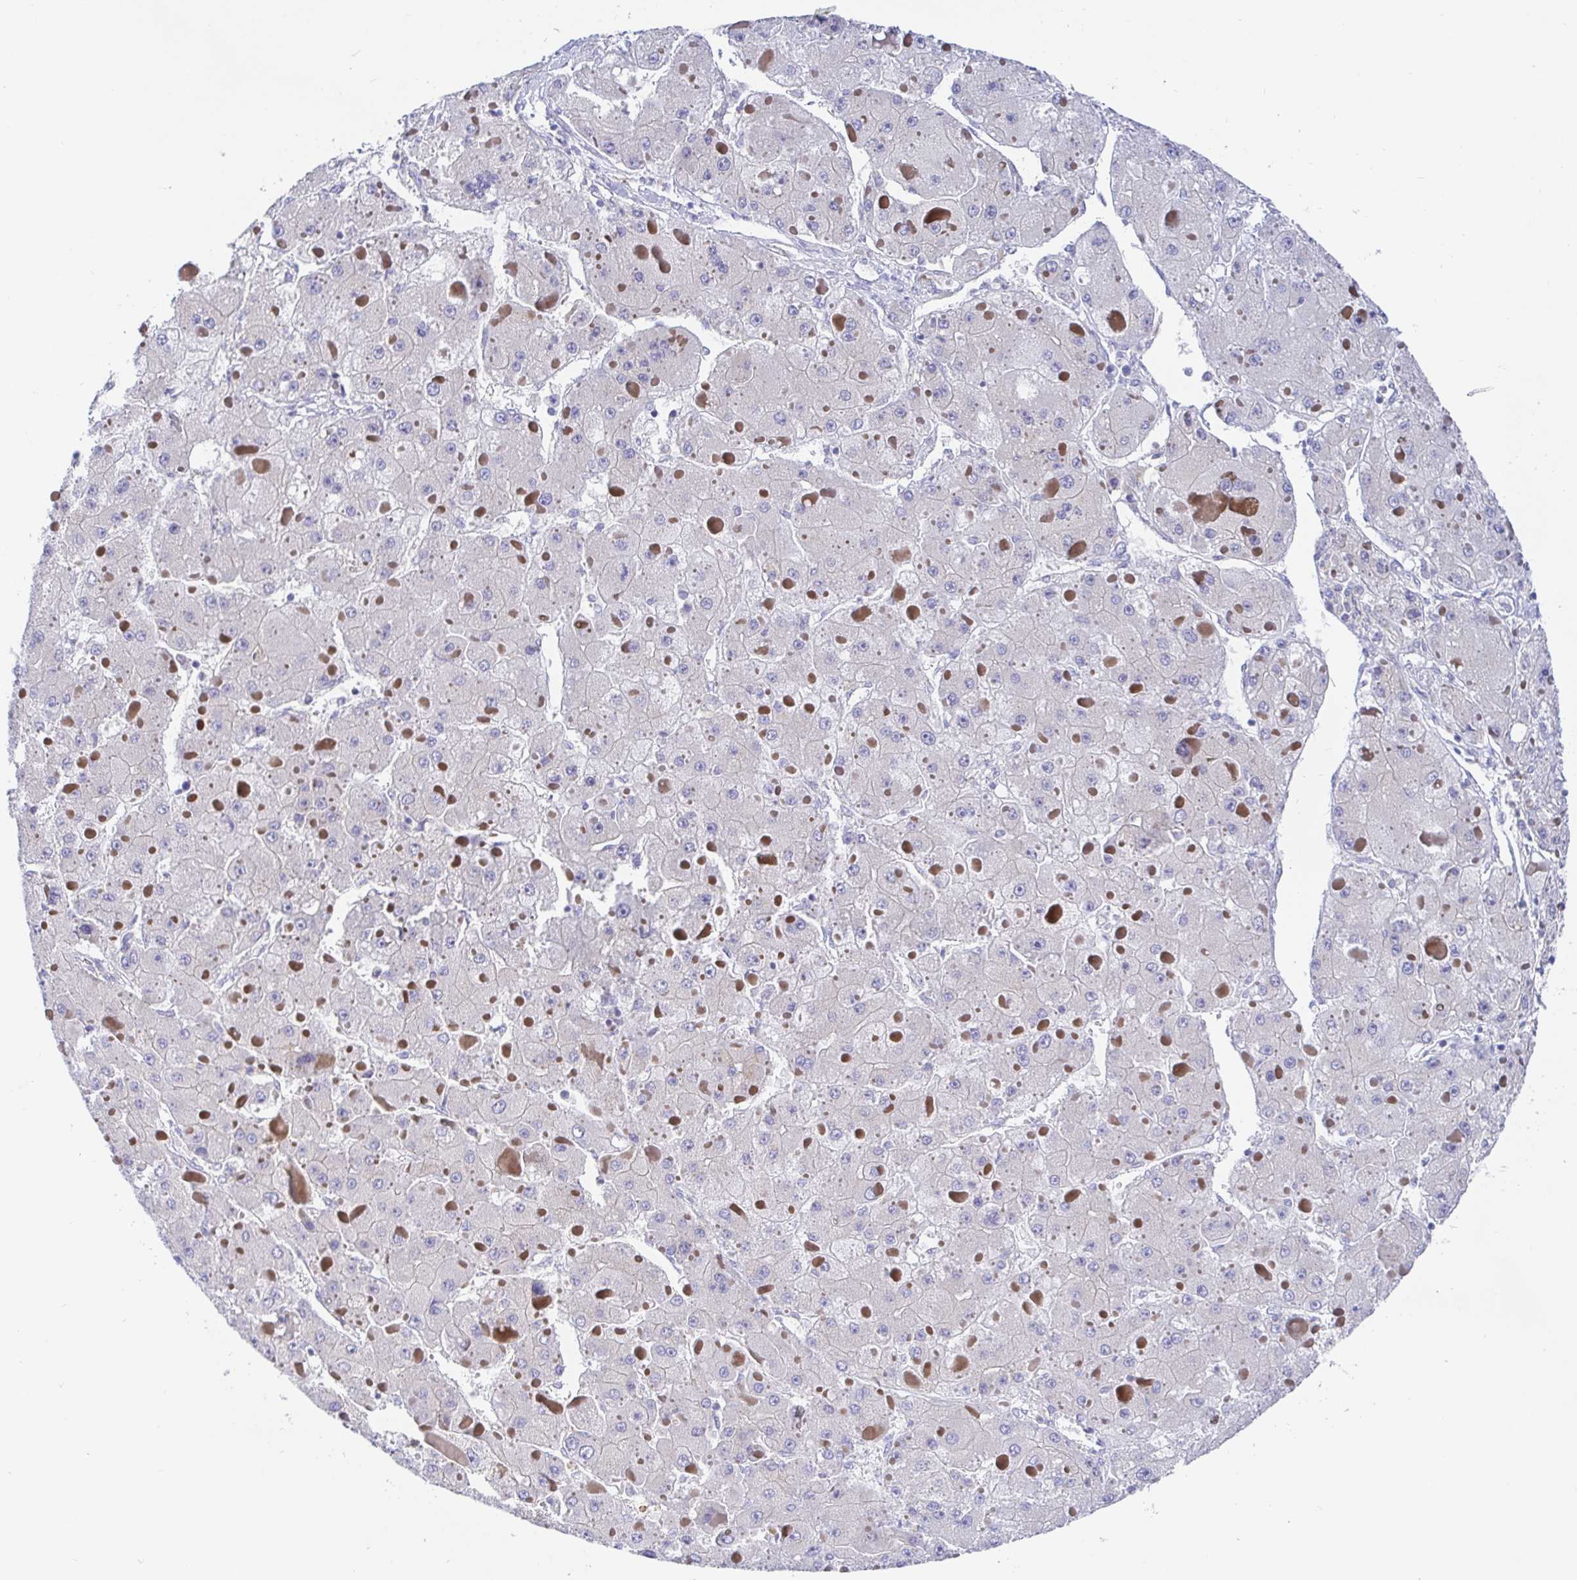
{"staining": {"intensity": "negative", "quantity": "none", "location": "none"}, "tissue": "liver cancer", "cell_type": "Tumor cells", "image_type": "cancer", "snomed": [{"axis": "morphology", "description": "Carcinoma, Hepatocellular, NOS"}, {"axis": "topography", "description": "Liver"}], "caption": "Tumor cells show no significant protein expression in hepatocellular carcinoma (liver). The staining is performed using DAB brown chromogen with nuclei counter-stained in using hematoxylin.", "gene": "GOLGA1", "patient": {"sex": "female", "age": 73}}